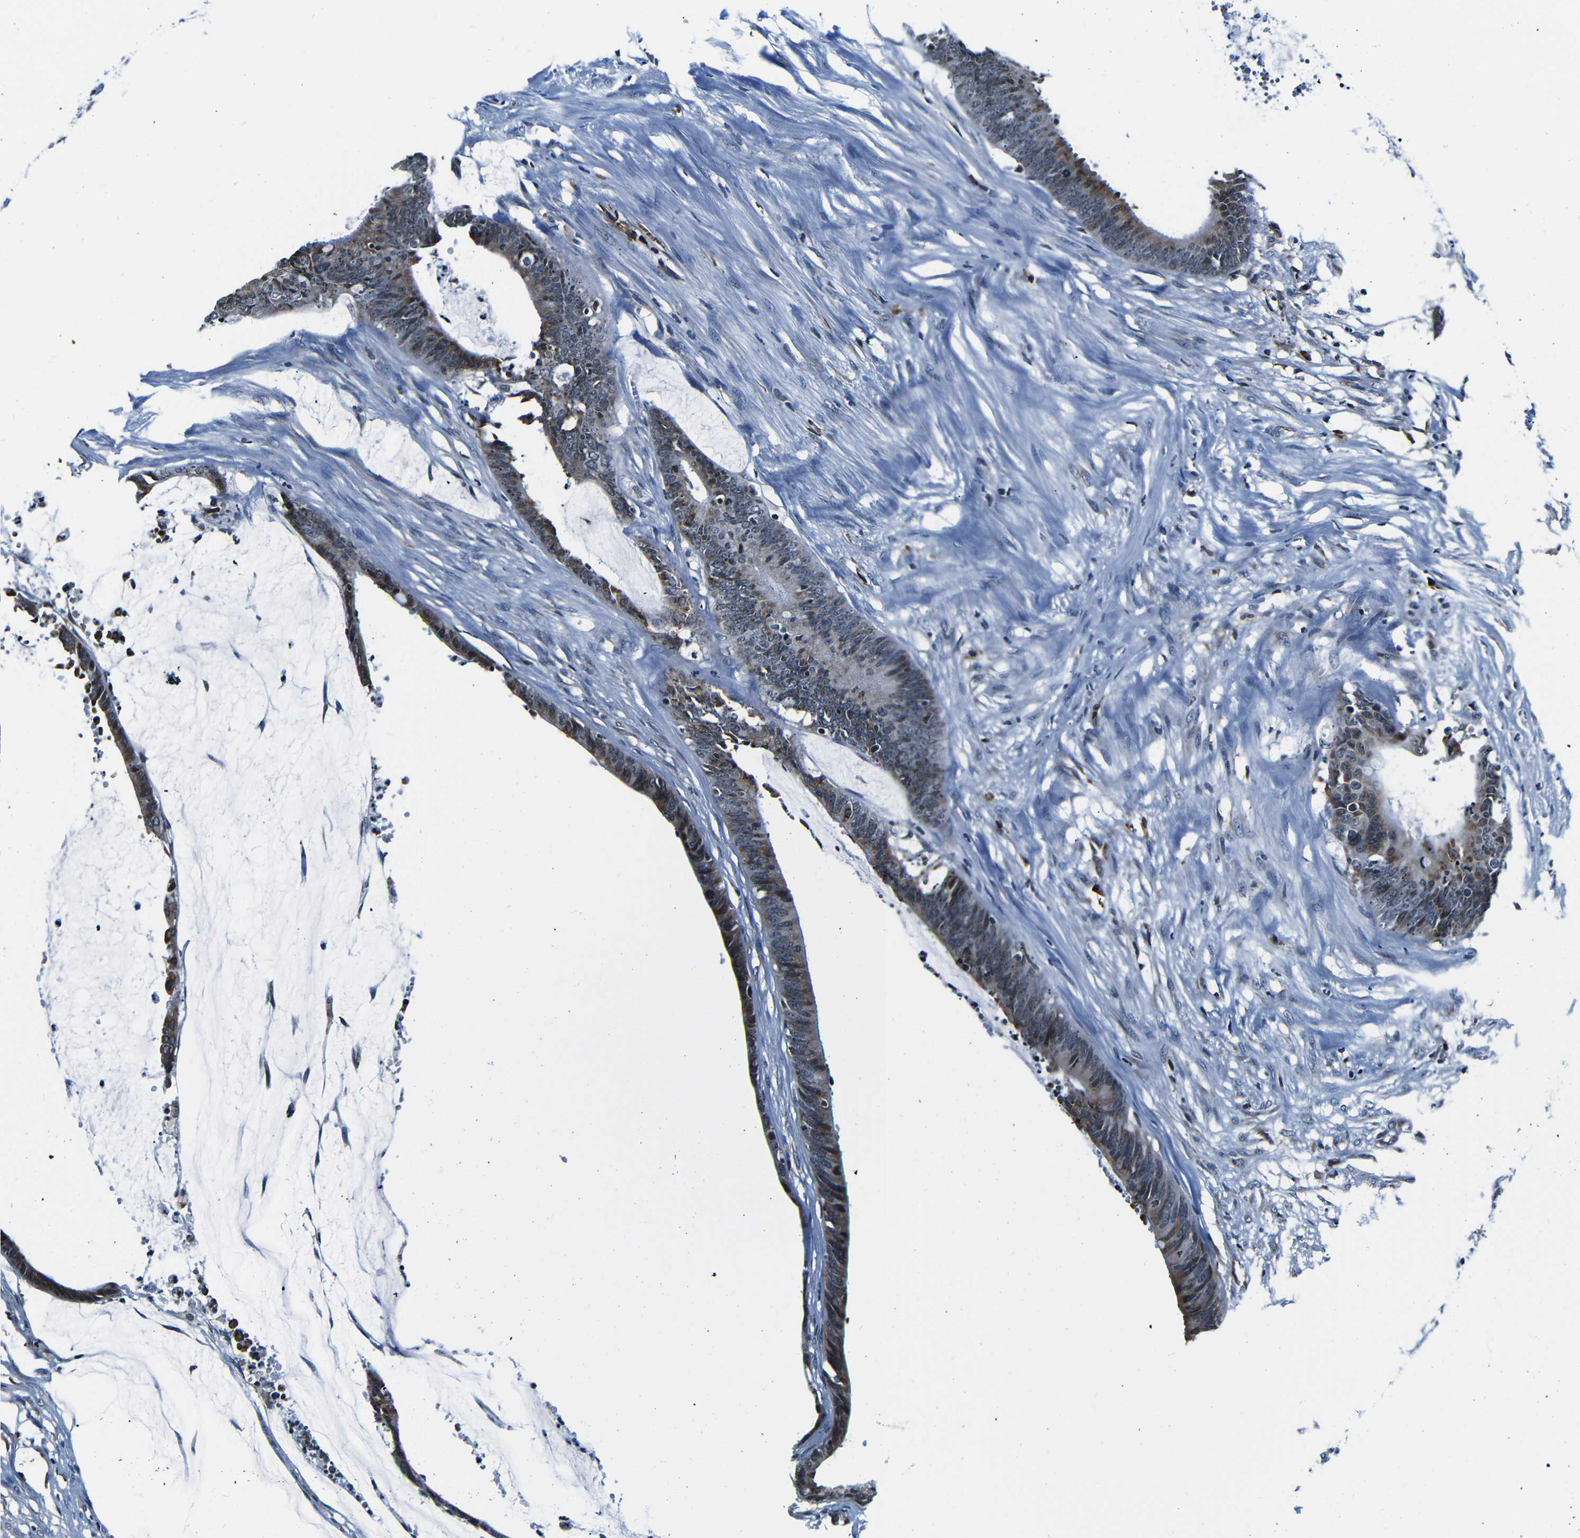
{"staining": {"intensity": "weak", "quantity": "25%-75%", "location": "cytoplasmic/membranous"}, "tissue": "colorectal cancer", "cell_type": "Tumor cells", "image_type": "cancer", "snomed": [{"axis": "morphology", "description": "Adenocarcinoma, NOS"}, {"axis": "topography", "description": "Rectum"}], "caption": "Human colorectal cancer (adenocarcinoma) stained with a protein marker displays weak staining in tumor cells.", "gene": "NCBP3", "patient": {"sex": "female", "age": 66}}